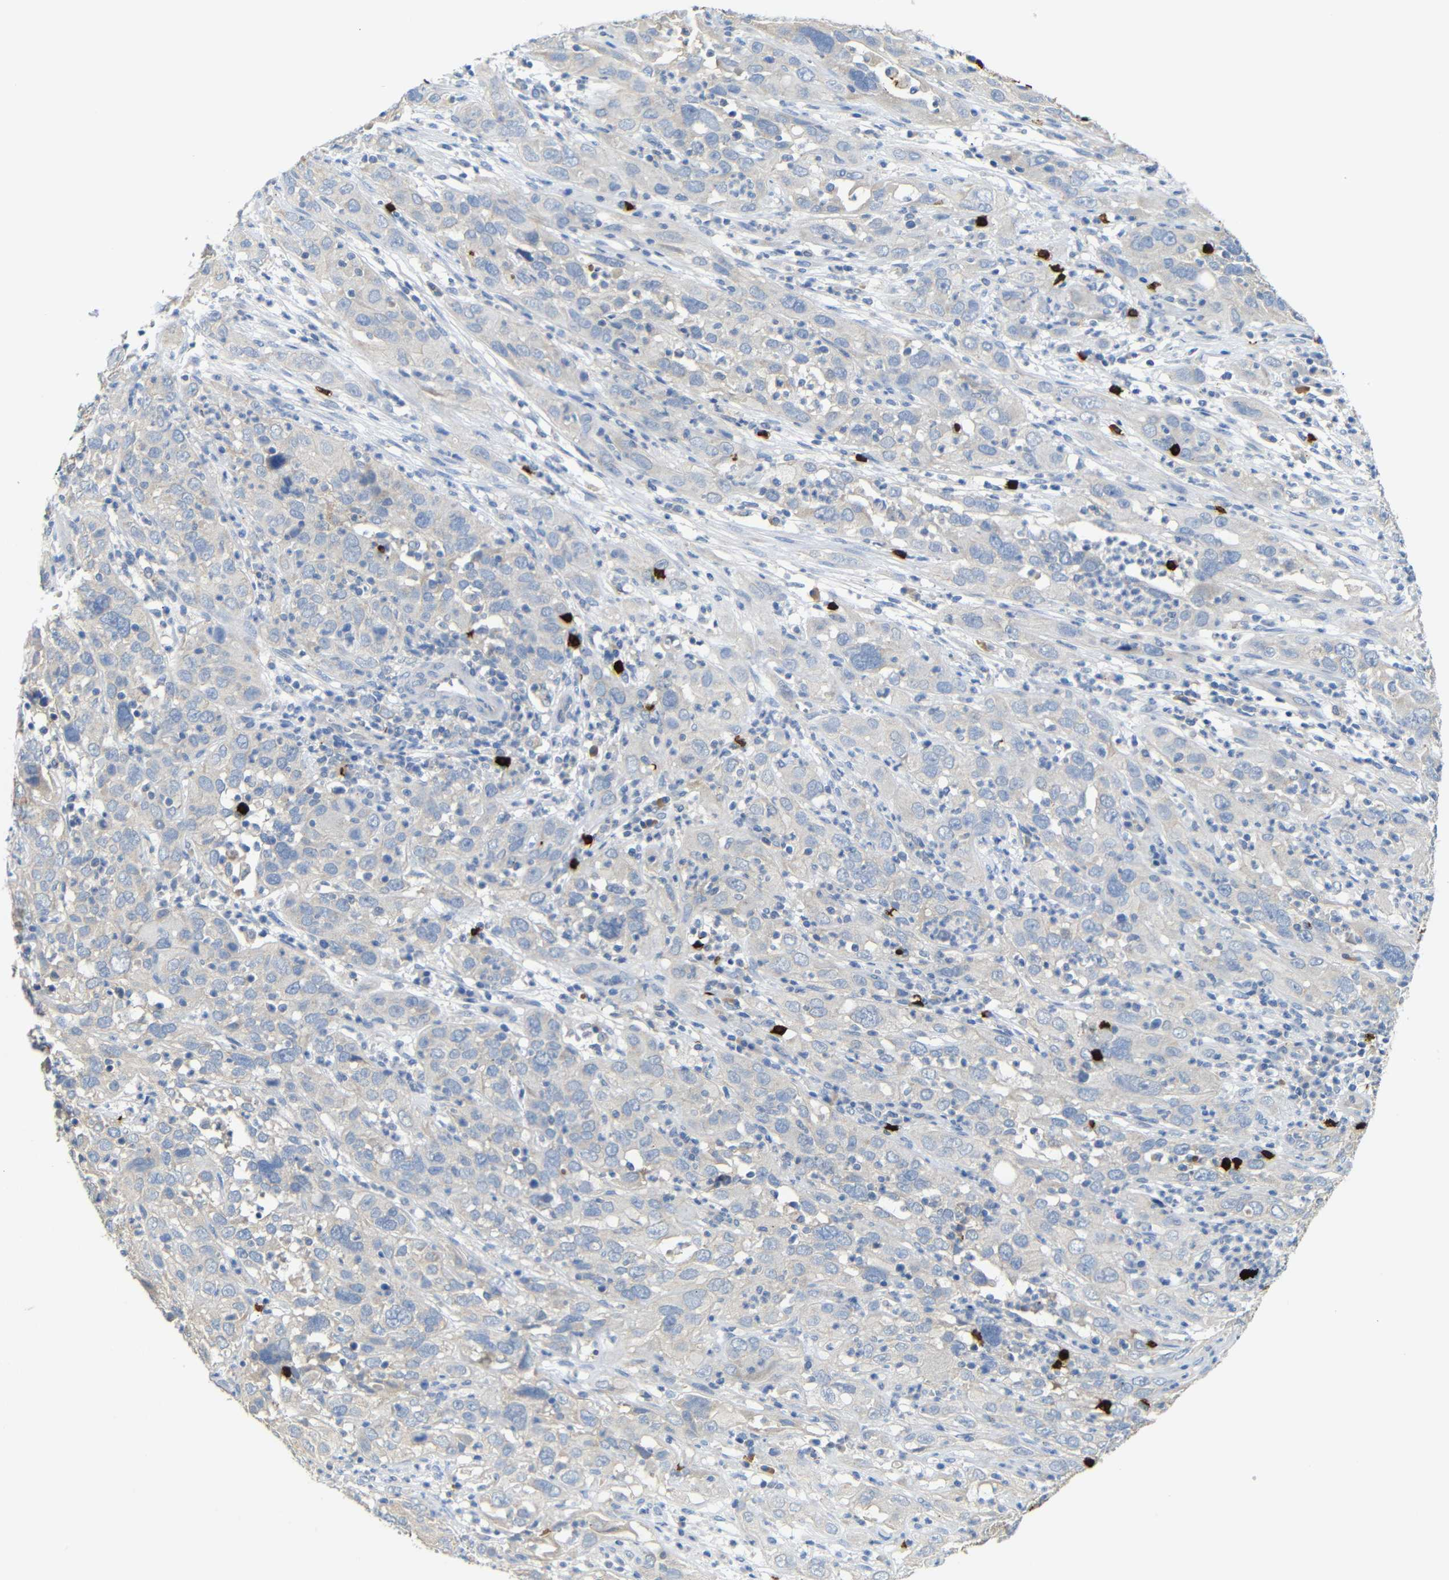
{"staining": {"intensity": "weak", "quantity": "25%-75%", "location": "cytoplasmic/membranous"}, "tissue": "cervical cancer", "cell_type": "Tumor cells", "image_type": "cancer", "snomed": [{"axis": "morphology", "description": "Squamous cell carcinoma, NOS"}, {"axis": "topography", "description": "Cervix"}], "caption": "DAB (3,3'-diaminobenzidine) immunohistochemical staining of human cervical squamous cell carcinoma displays weak cytoplasmic/membranous protein staining in approximately 25%-75% of tumor cells.", "gene": "ALOX15", "patient": {"sex": "female", "age": 32}}